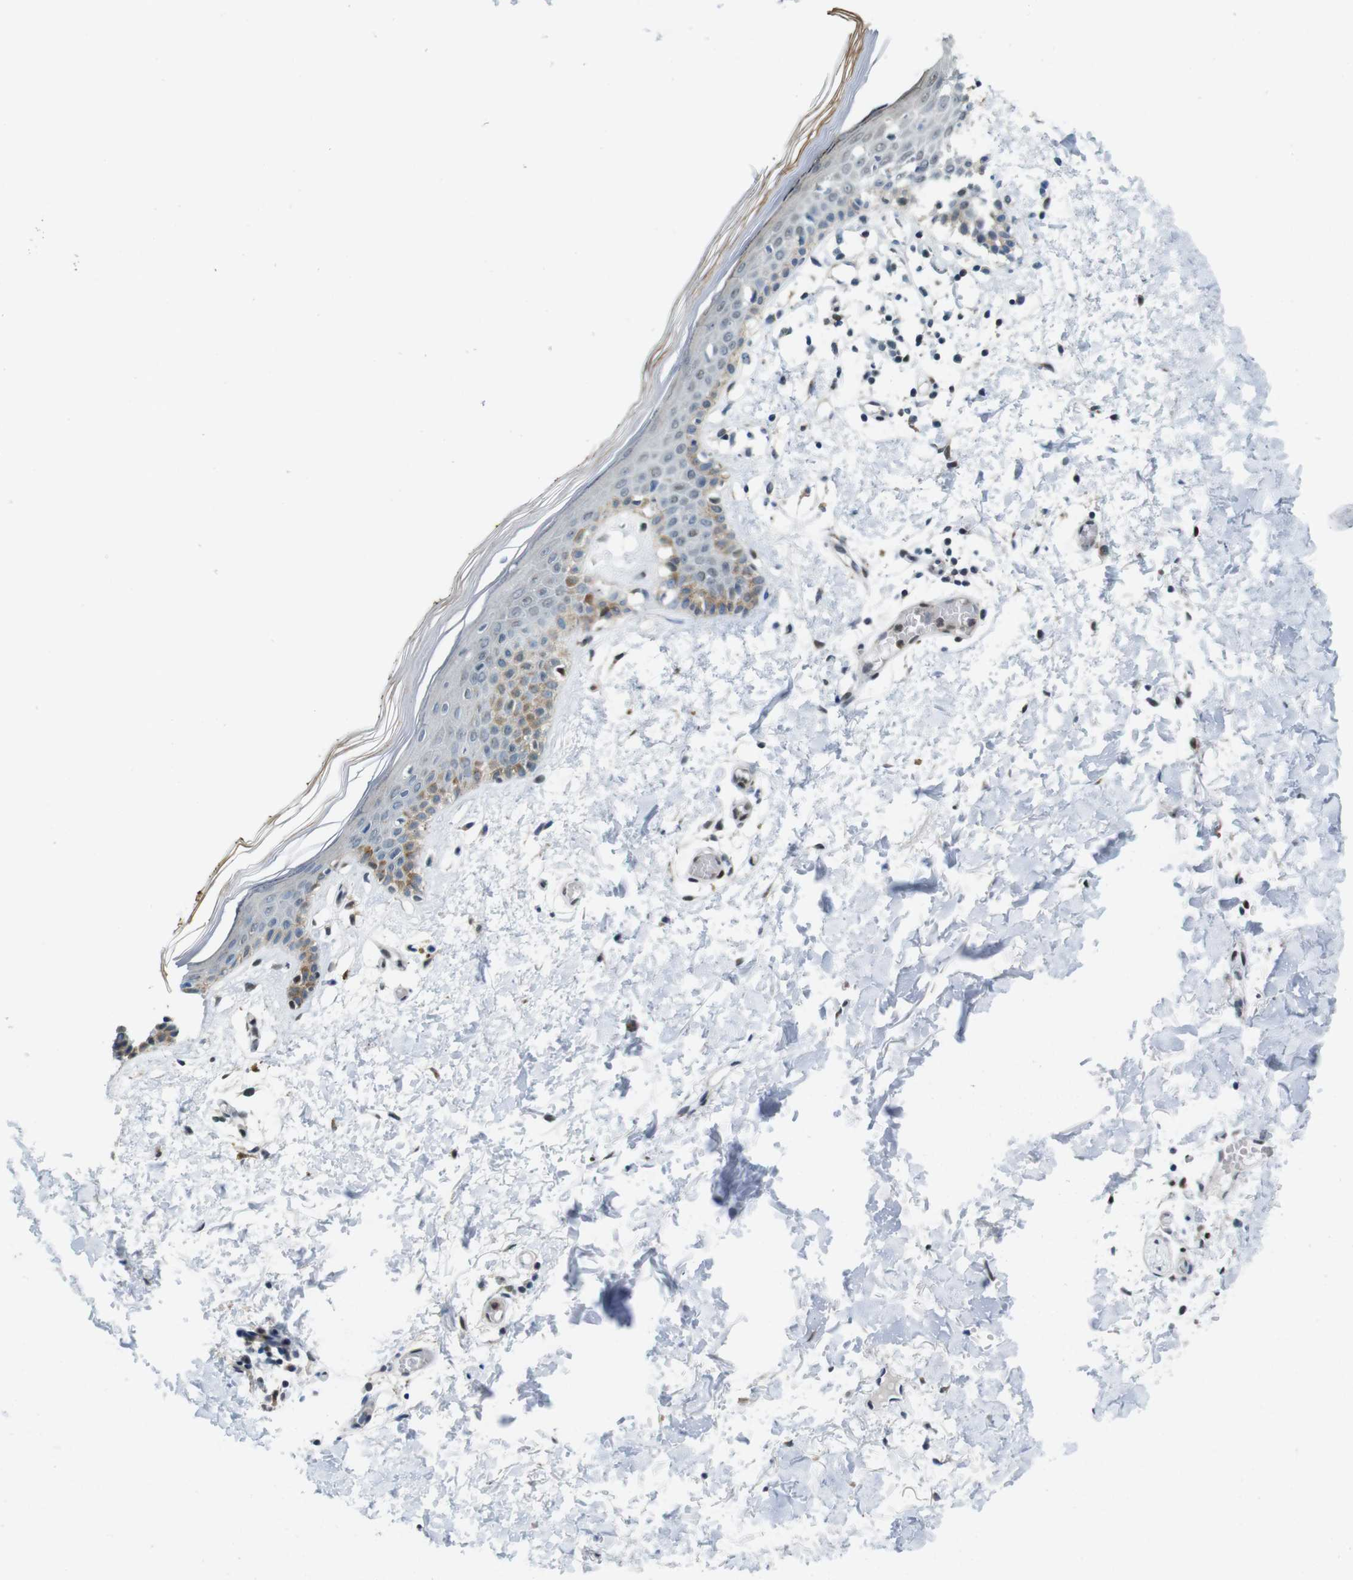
{"staining": {"intensity": "moderate", "quantity": ">75%", "location": "cytoplasmic/membranous"}, "tissue": "skin", "cell_type": "Fibroblasts", "image_type": "normal", "snomed": [{"axis": "morphology", "description": "Normal tissue, NOS"}, {"axis": "topography", "description": "Skin"}], "caption": "IHC histopathology image of unremarkable human skin stained for a protein (brown), which shows medium levels of moderate cytoplasmic/membranous positivity in approximately >75% of fibroblasts.", "gene": "SKI", "patient": {"sex": "male", "age": 53}}